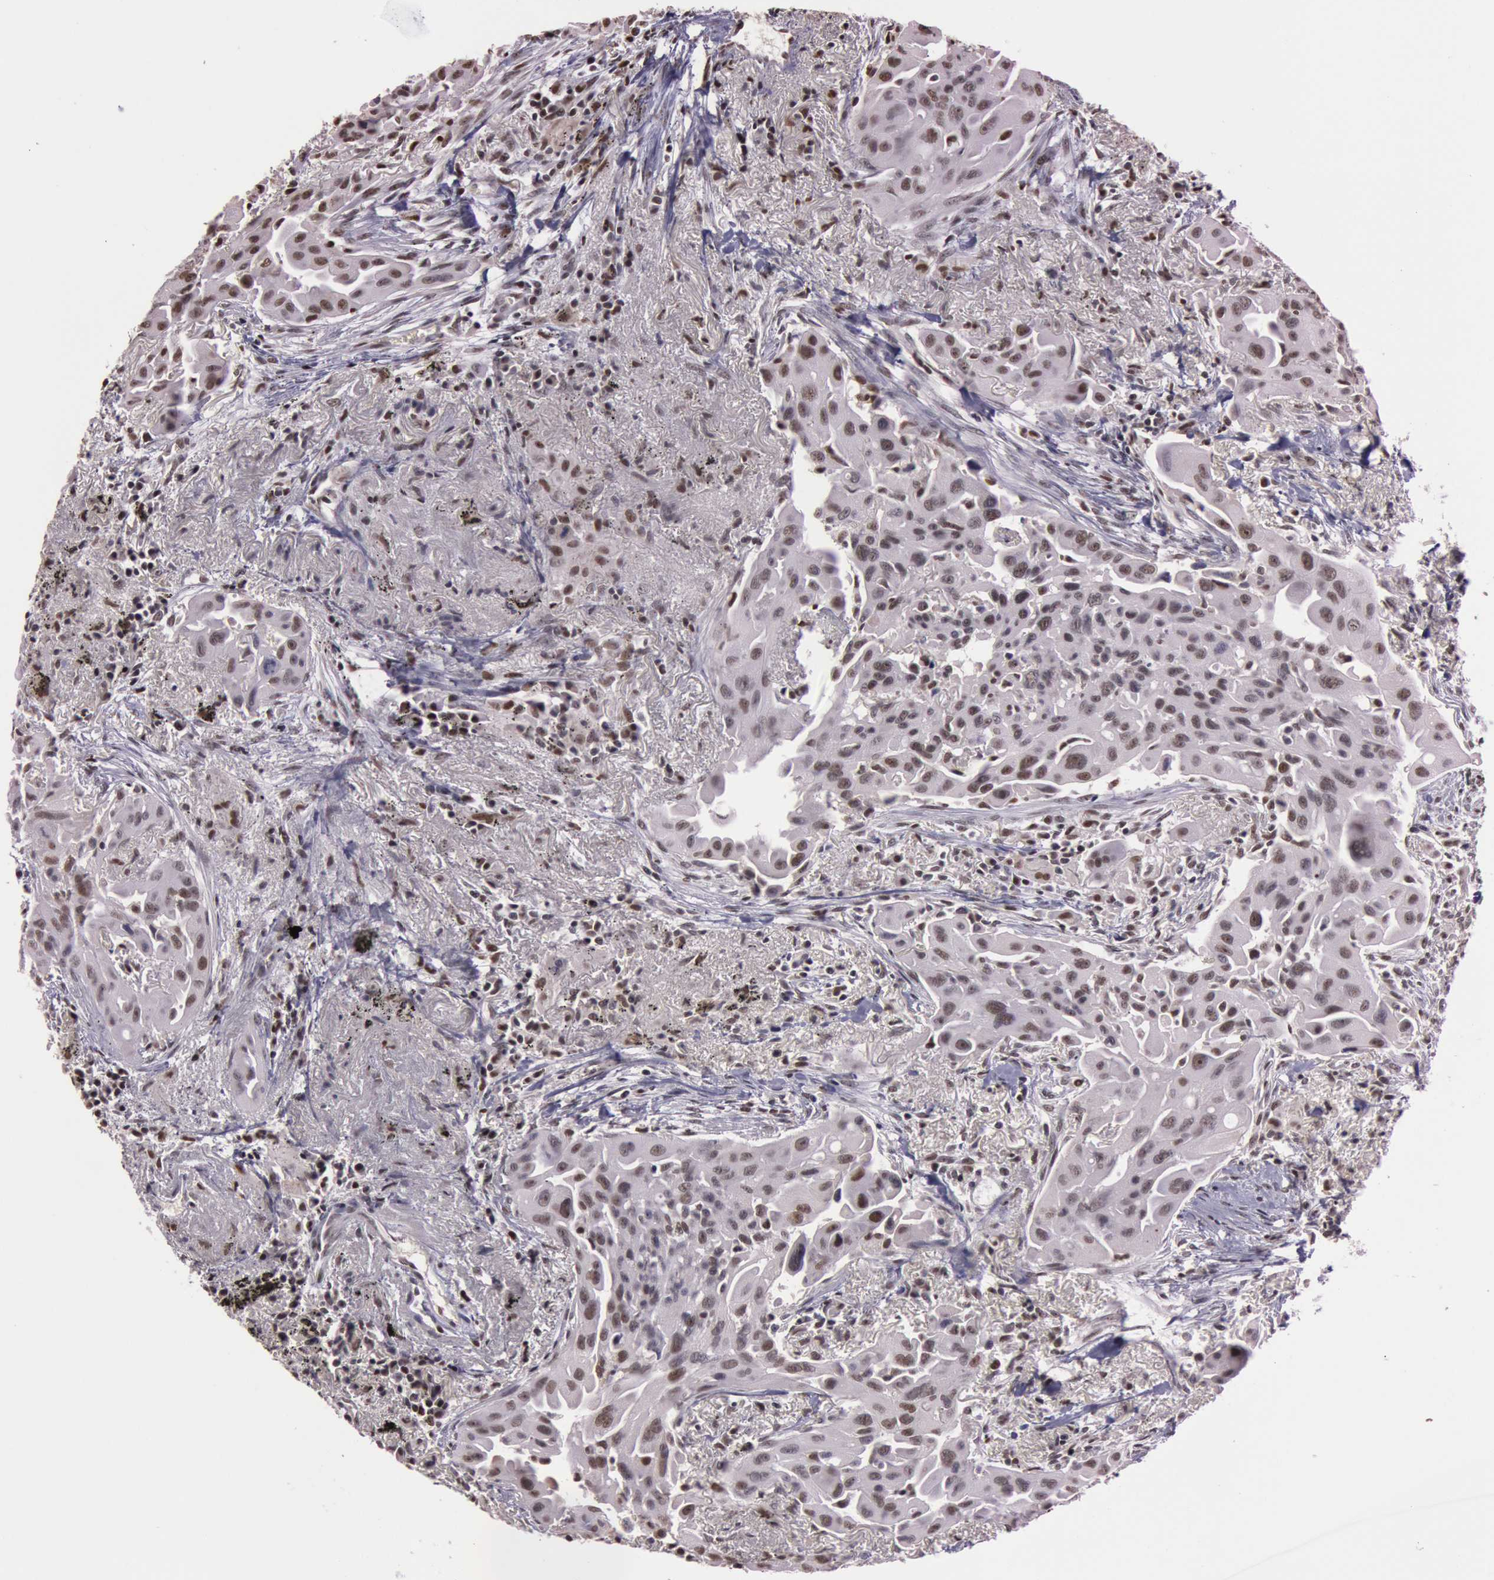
{"staining": {"intensity": "moderate", "quantity": ">75%", "location": "nuclear"}, "tissue": "lung cancer", "cell_type": "Tumor cells", "image_type": "cancer", "snomed": [{"axis": "morphology", "description": "Adenocarcinoma, NOS"}, {"axis": "topography", "description": "Lung"}], "caption": "Adenocarcinoma (lung) tissue exhibits moderate nuclear staining in approximately >75% of tumor cells", "gene": "TASL", "patient": {"sex": "male", "age": 68}}